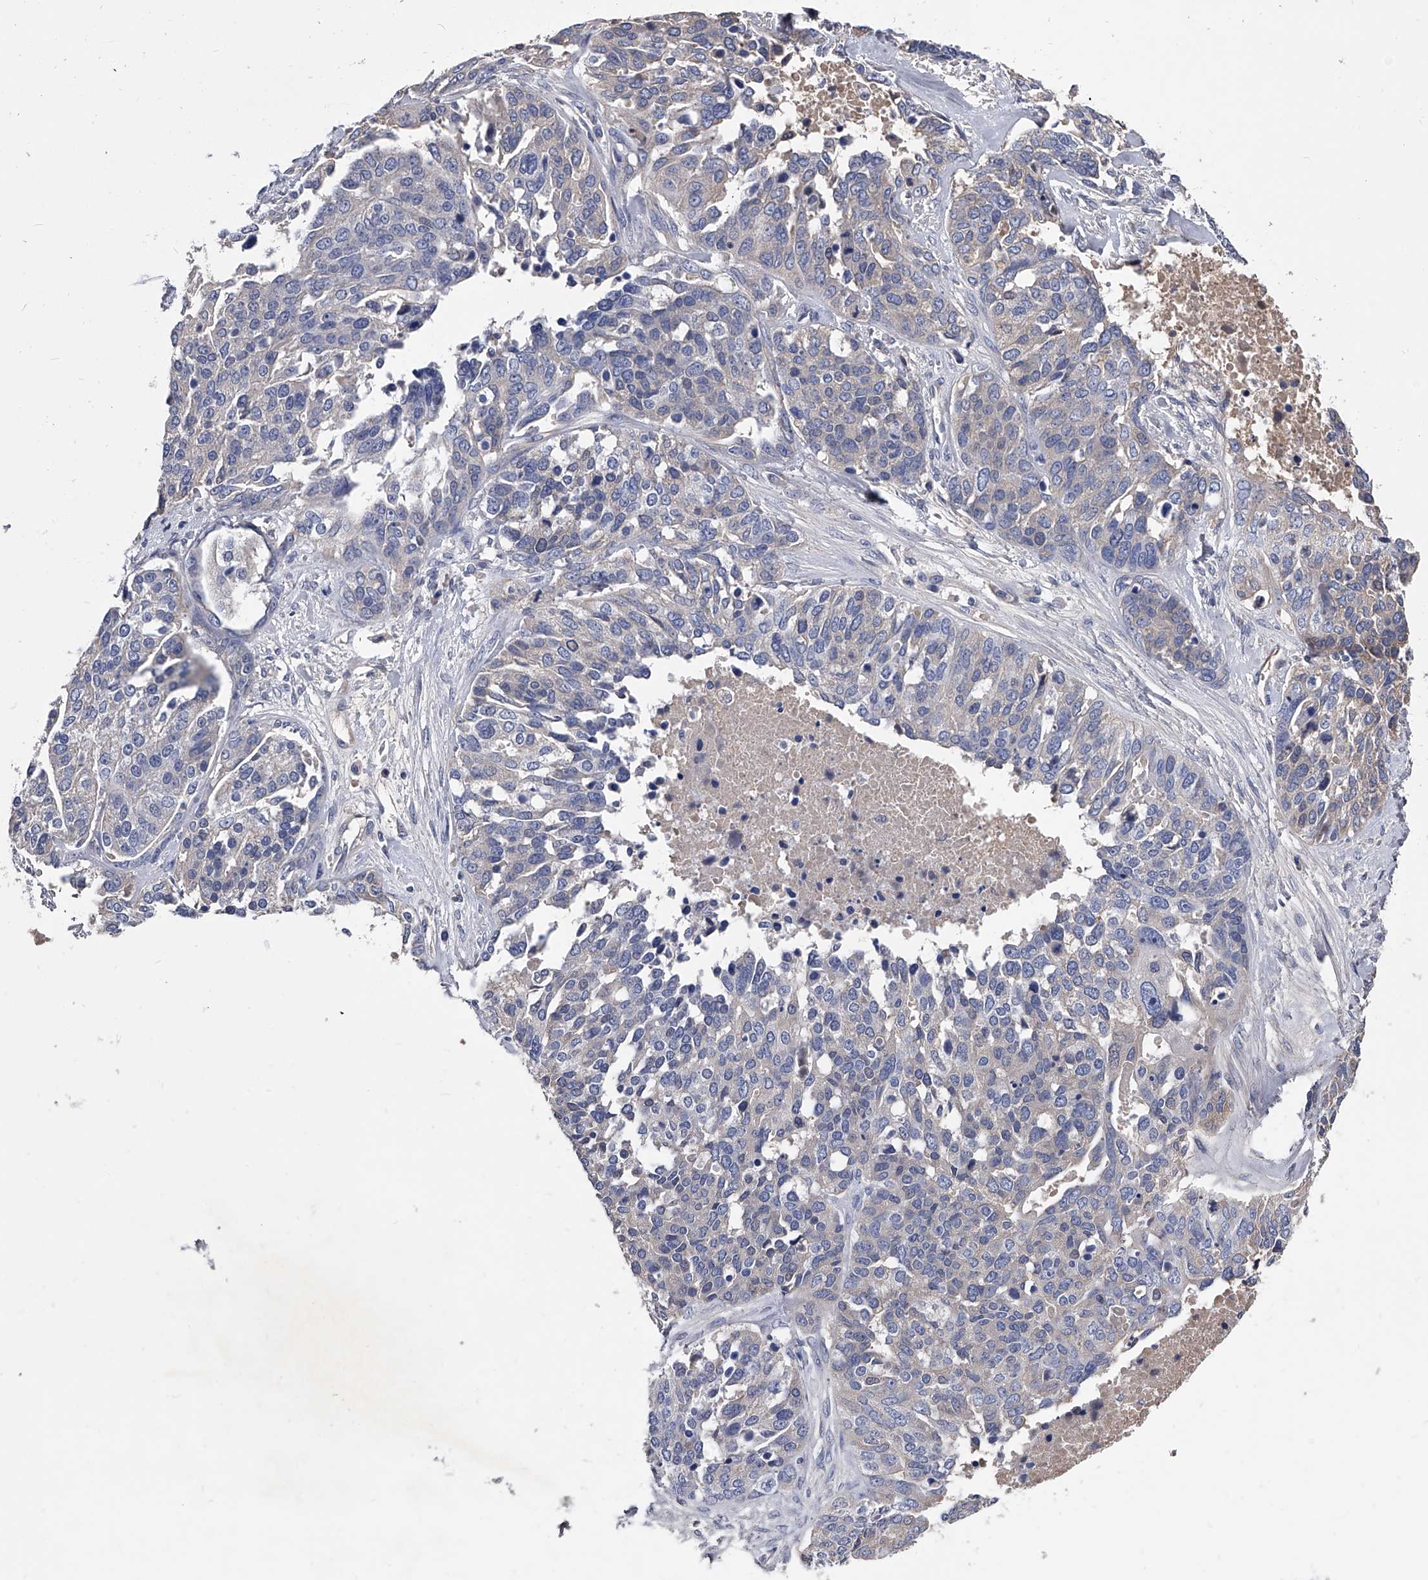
{"staining": {"intensity": "negative", "quantity": "none", "location": "none"}, "tissue": "ovarian cancer", "cell_type": "Tumor cells", "image_type": "cancer", "snomed": [{"axis": "morphology", "description": "Cystadenocarcinoma, serous, NOS"}, {"axis": "topography", "description": "Ovary"}], "caption": "IHC histopathology image of neoplastic tissue: human serous cystadenocarcinoma (ovarian) stained with DAB (3,3'-diaminobenzidine) exhibits no significant protein expression in tumor cells.", "gene": "EFCAB7", "patient": {"sex": "female", "age": 44}}